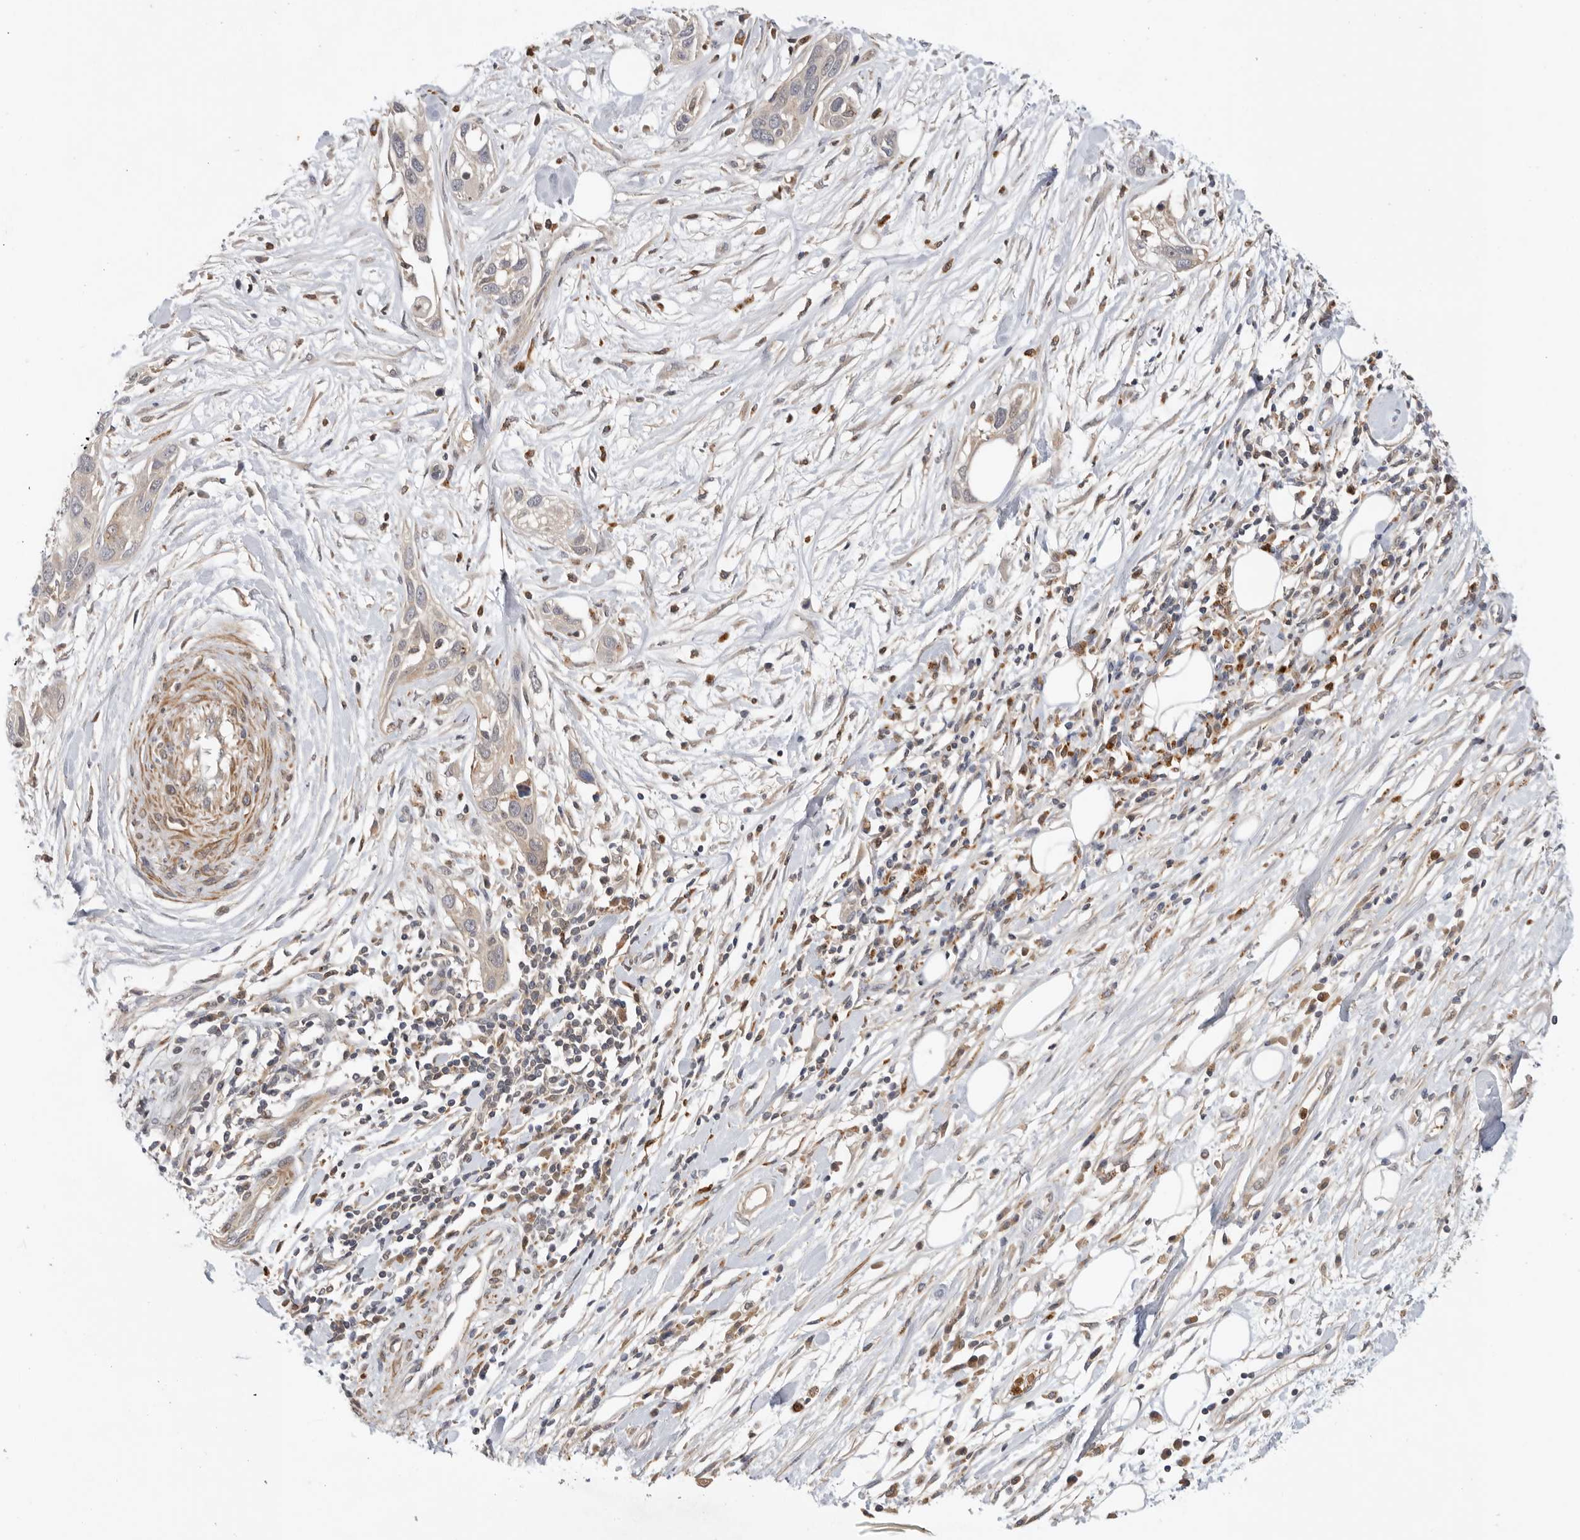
{"staining": {"intensity": "negative", "quantity": "none", "location": "none"}, "tissue": "pancreatic cancer", "cell_type": "Tumor cells", "image_type": "cancer", "snomed": [{"axis": "morphology", "description": "Adenocarcinoma, NOS"}, {"axis": "topography", "description": "Pancreas"}], "caption": "A photomicrograph of pancreatic cancer stained for a protein demonstrates no brown staining in tumor cells.", "gene": "GNE", "patient": {"sex": "female", "age": 60}}